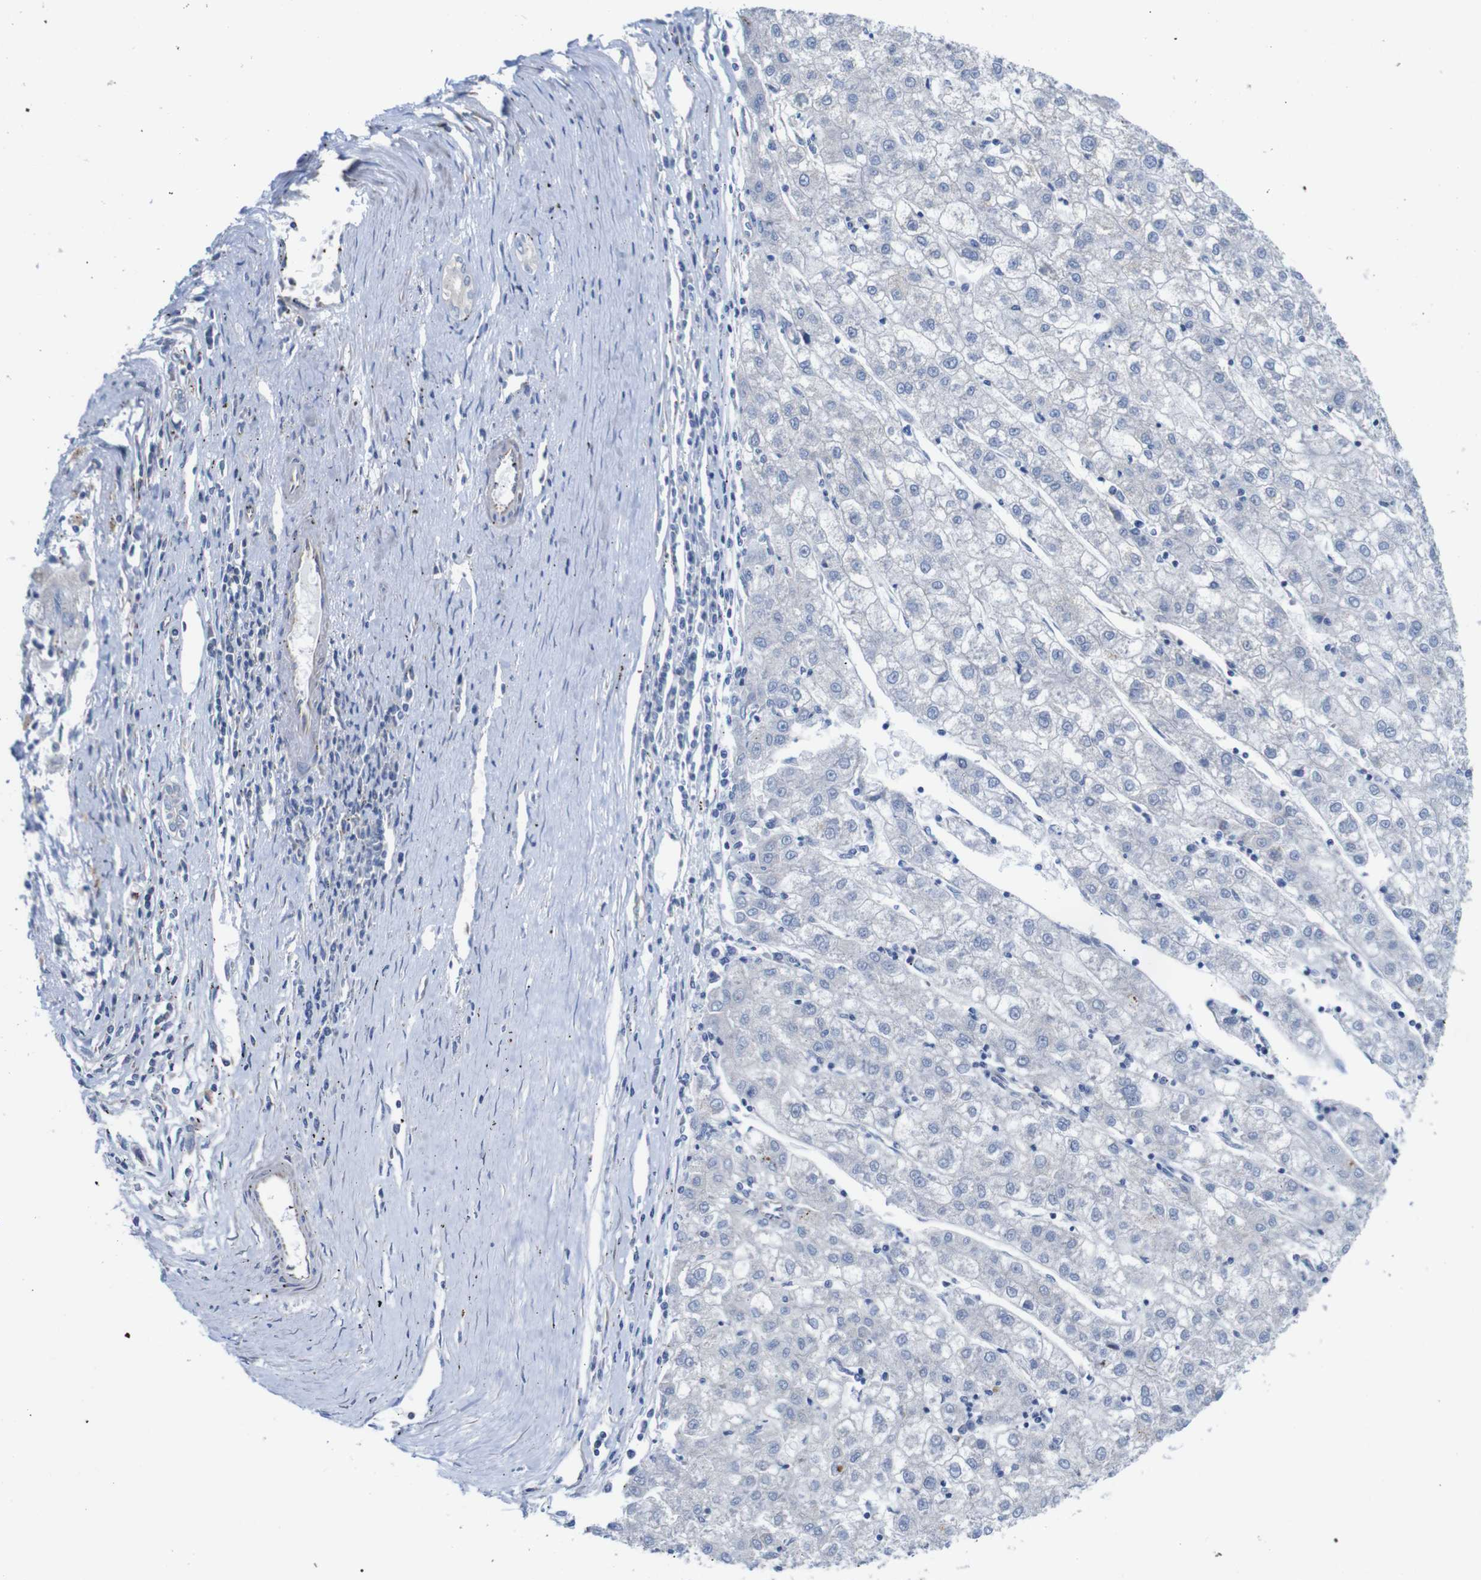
{"staining": {"intensity": "negative", "quantity": "none", "location": "none"}, "tissue": "liver cancer", "cell_type": "Tumor cells", "image_type": "cancer", "snomed": [{"axis": "morphology", "description": "Carcinoma, Hepatocellular, NOS"}, {"axis": "topography", "description": "Liver"}], "caption": "Tumor cells show no significant expression in hepatocellular carcinoma (liver). (DAB (3,3'-diaminobenzidine) immunohistochemistry (IHC), high magnification).", "gene": "PDCD1LG2", "patient": {"sex": "male", "age": 72}}